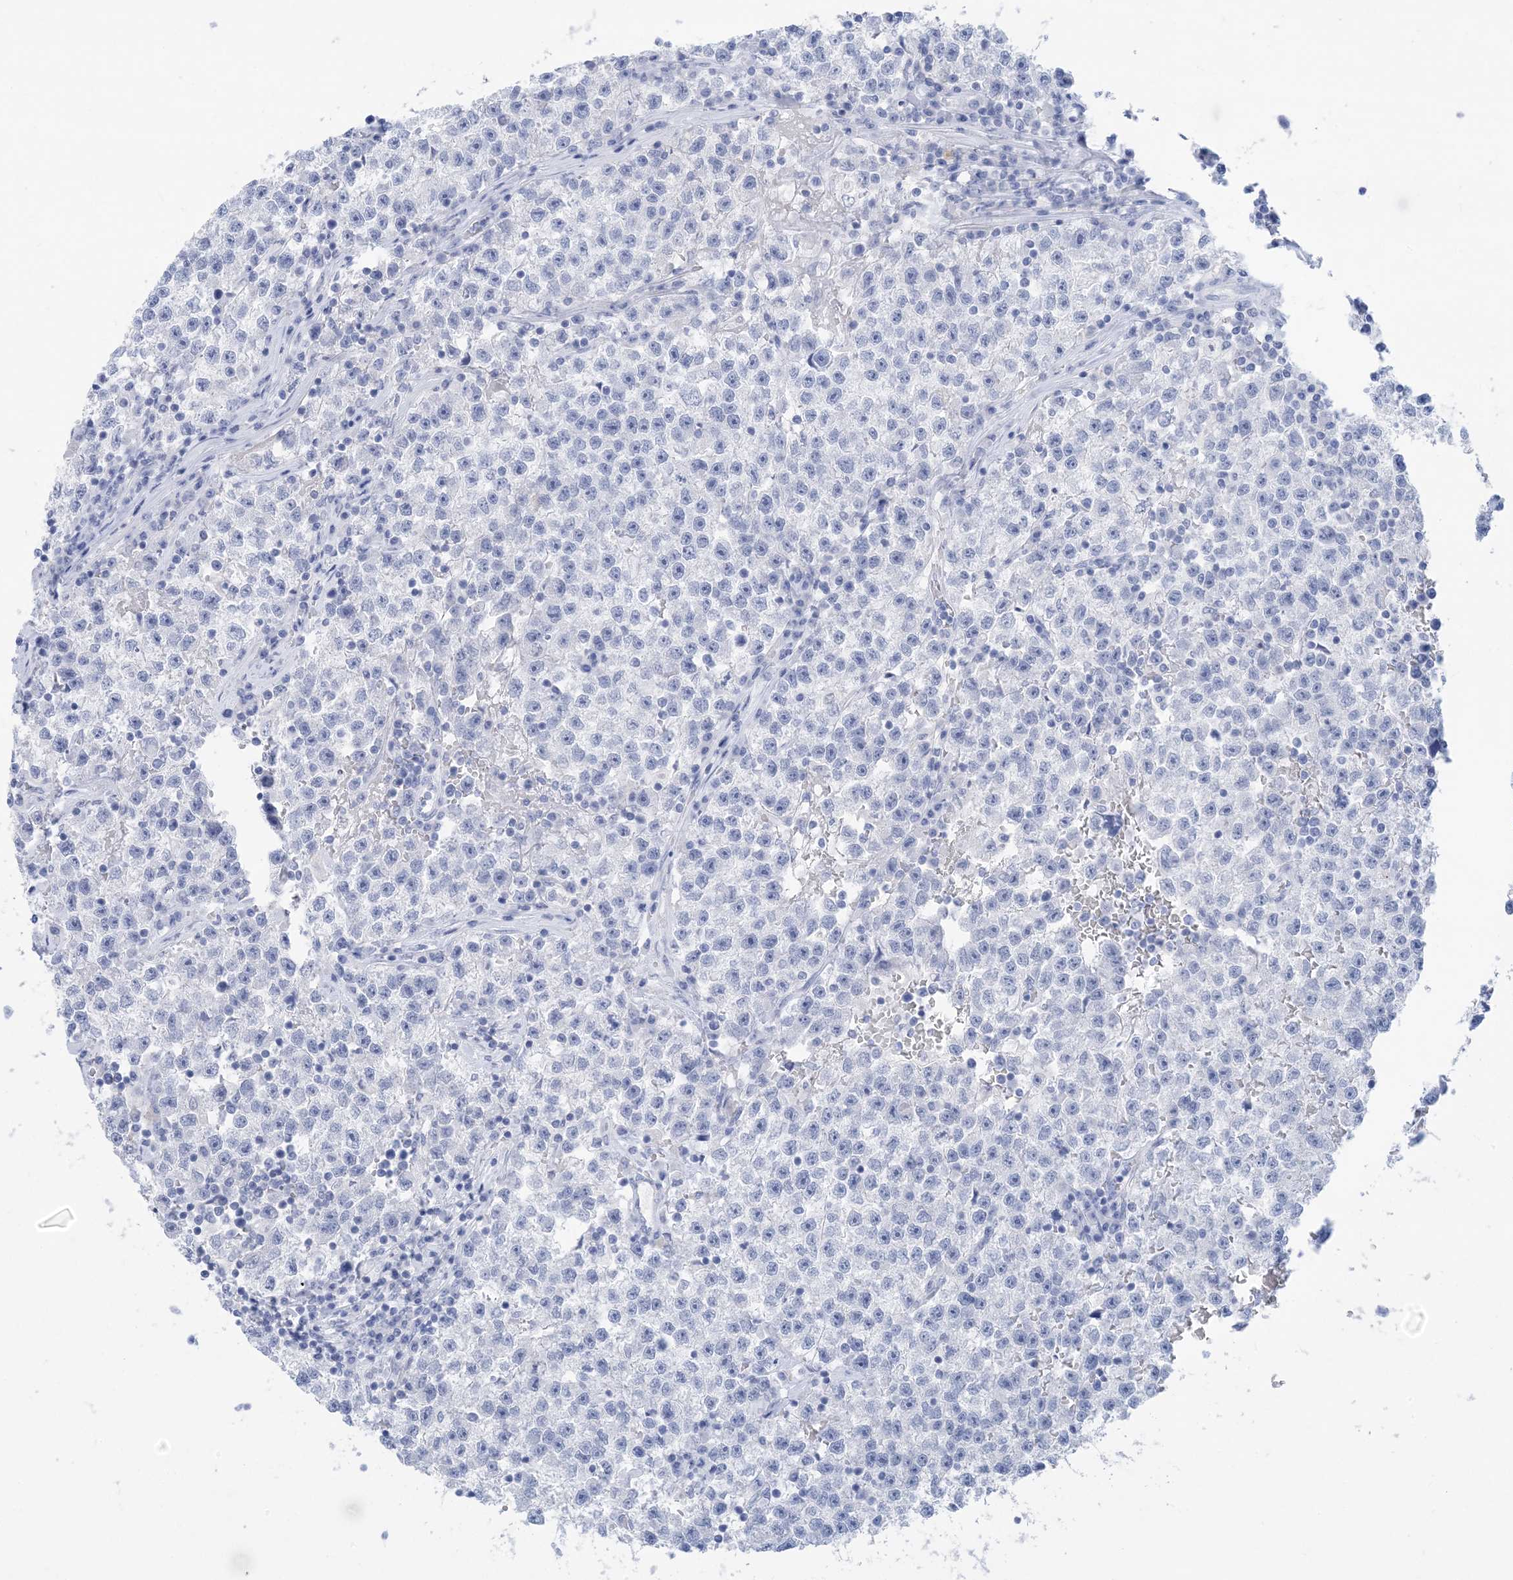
{"staining": {"intensity": "negative", "quantity": "none", "location": "none"}, "tissue": "testis cancer", "cell_type": "Tumor cells", "image_type": "cancer", "snomed": [{"axis": "morphology", "description": "Seminoma, NOS"}, {"axis": "topography", "description": "Testis"}], "caption": "Immunohistochemical staining of testis cancer (seminoma) displays no significant staining in tumor cells.", "gene": "SH3YL1", "patient": {"sex": "male", "age": 22}}